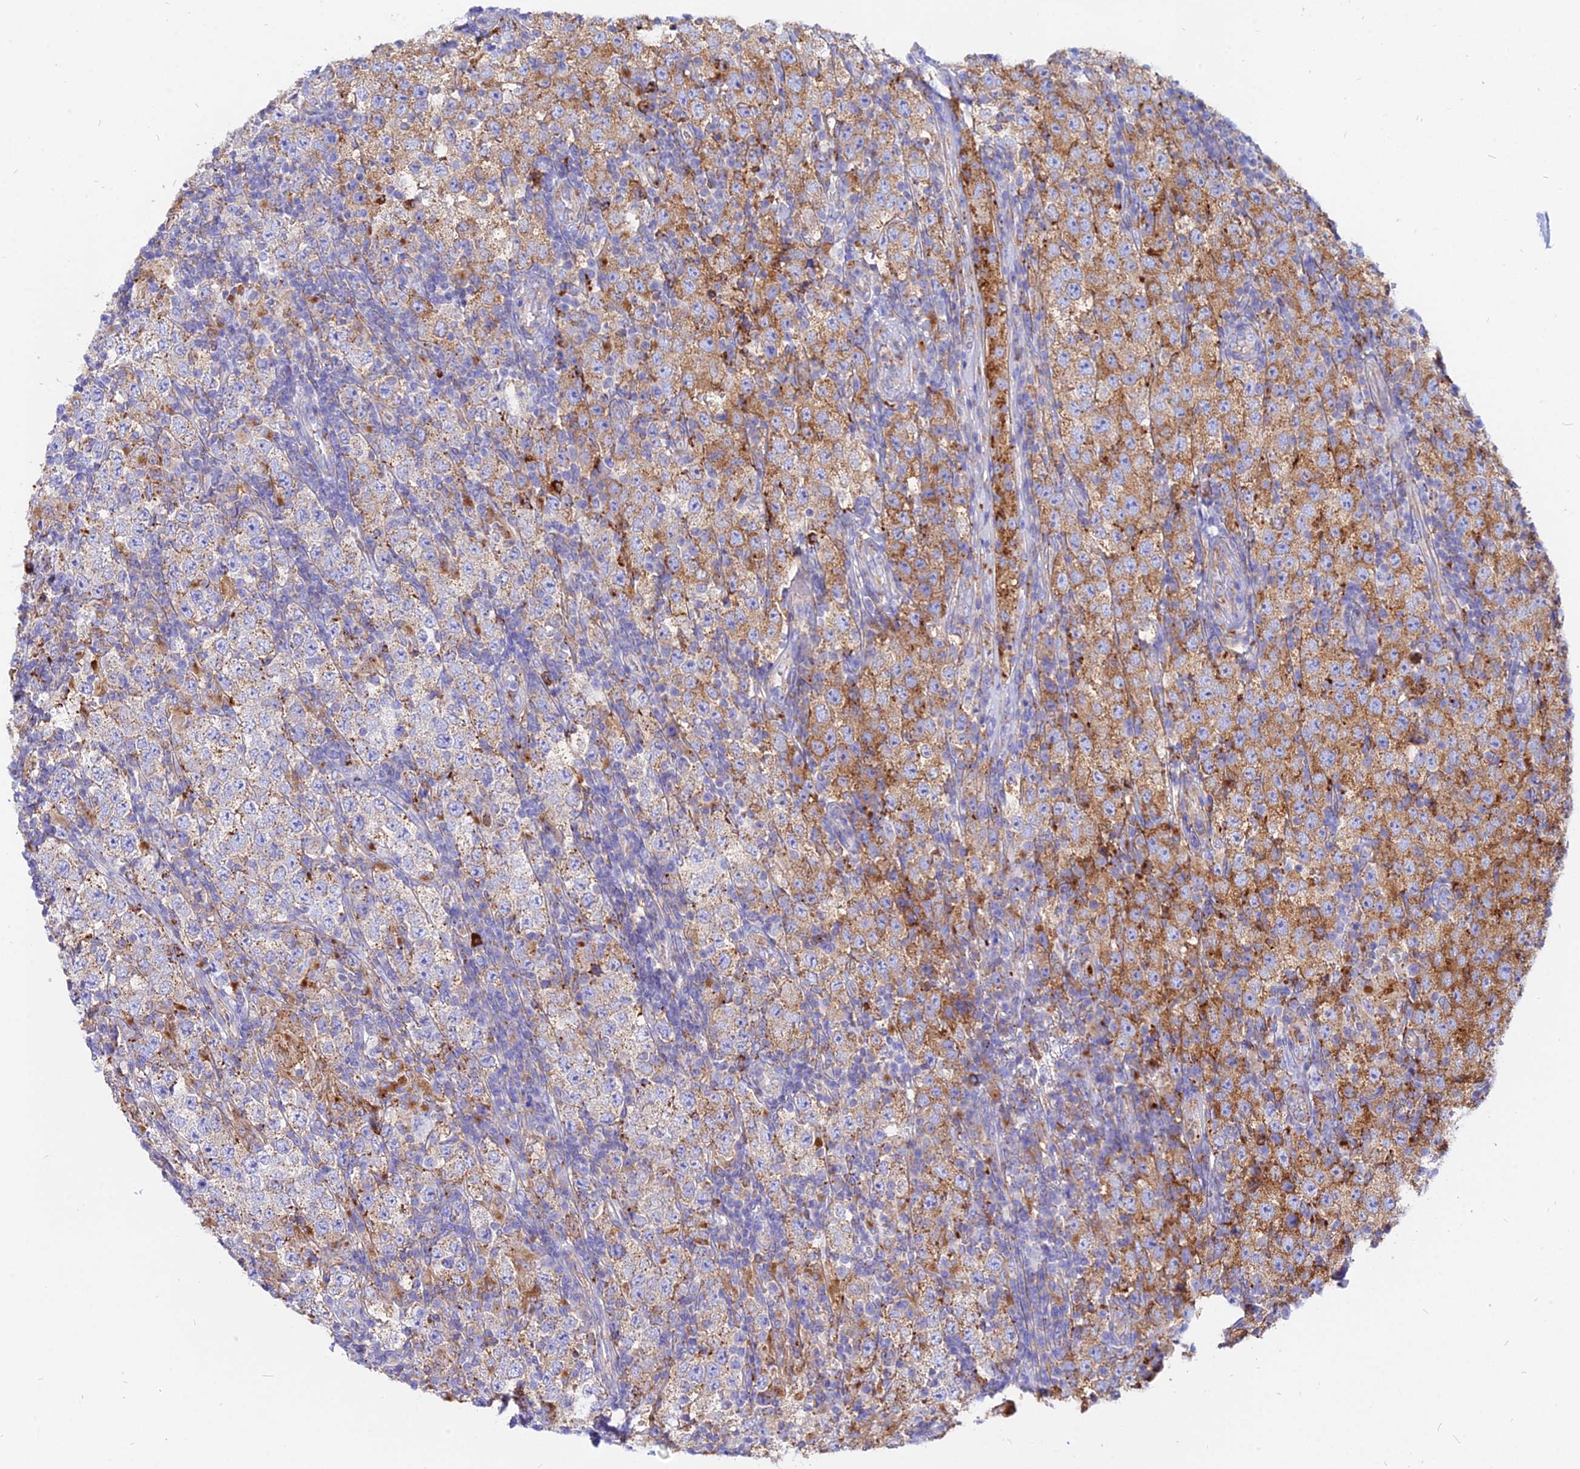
{"staining": {"intensity": "moderate", "quantity": "25%-75%", "location": "cytoplasmic/membranous"}, "tissue": "testis cancer", "cell_type": "Tumor cells", "image_type": "cancer", "snomed": [{"axis": "morphology", "description": "Normal tissue, NOS"}, {"axis": "morphology", "description": "Urothelial carcinoma, High grade"}, {"axis": "morphology", "description": "Seminoma, NOS"}, {"axis": "morphology", "description": "Carcinoma, Embryonal, NOS"}, {"axis": "topography", "description": "Urinary bladder"}, {"axis": "topography", "description": "Testis"}], "caption": "A photomicrograph showing moderate cytoplasmic/membranous staining in approximately 25%-75% of tumor cells in testis cancer, as visualized by brown immunohistochemical staining.", "gene": "AGTRAP", "patient": {"sex": "male", "age": 41}}